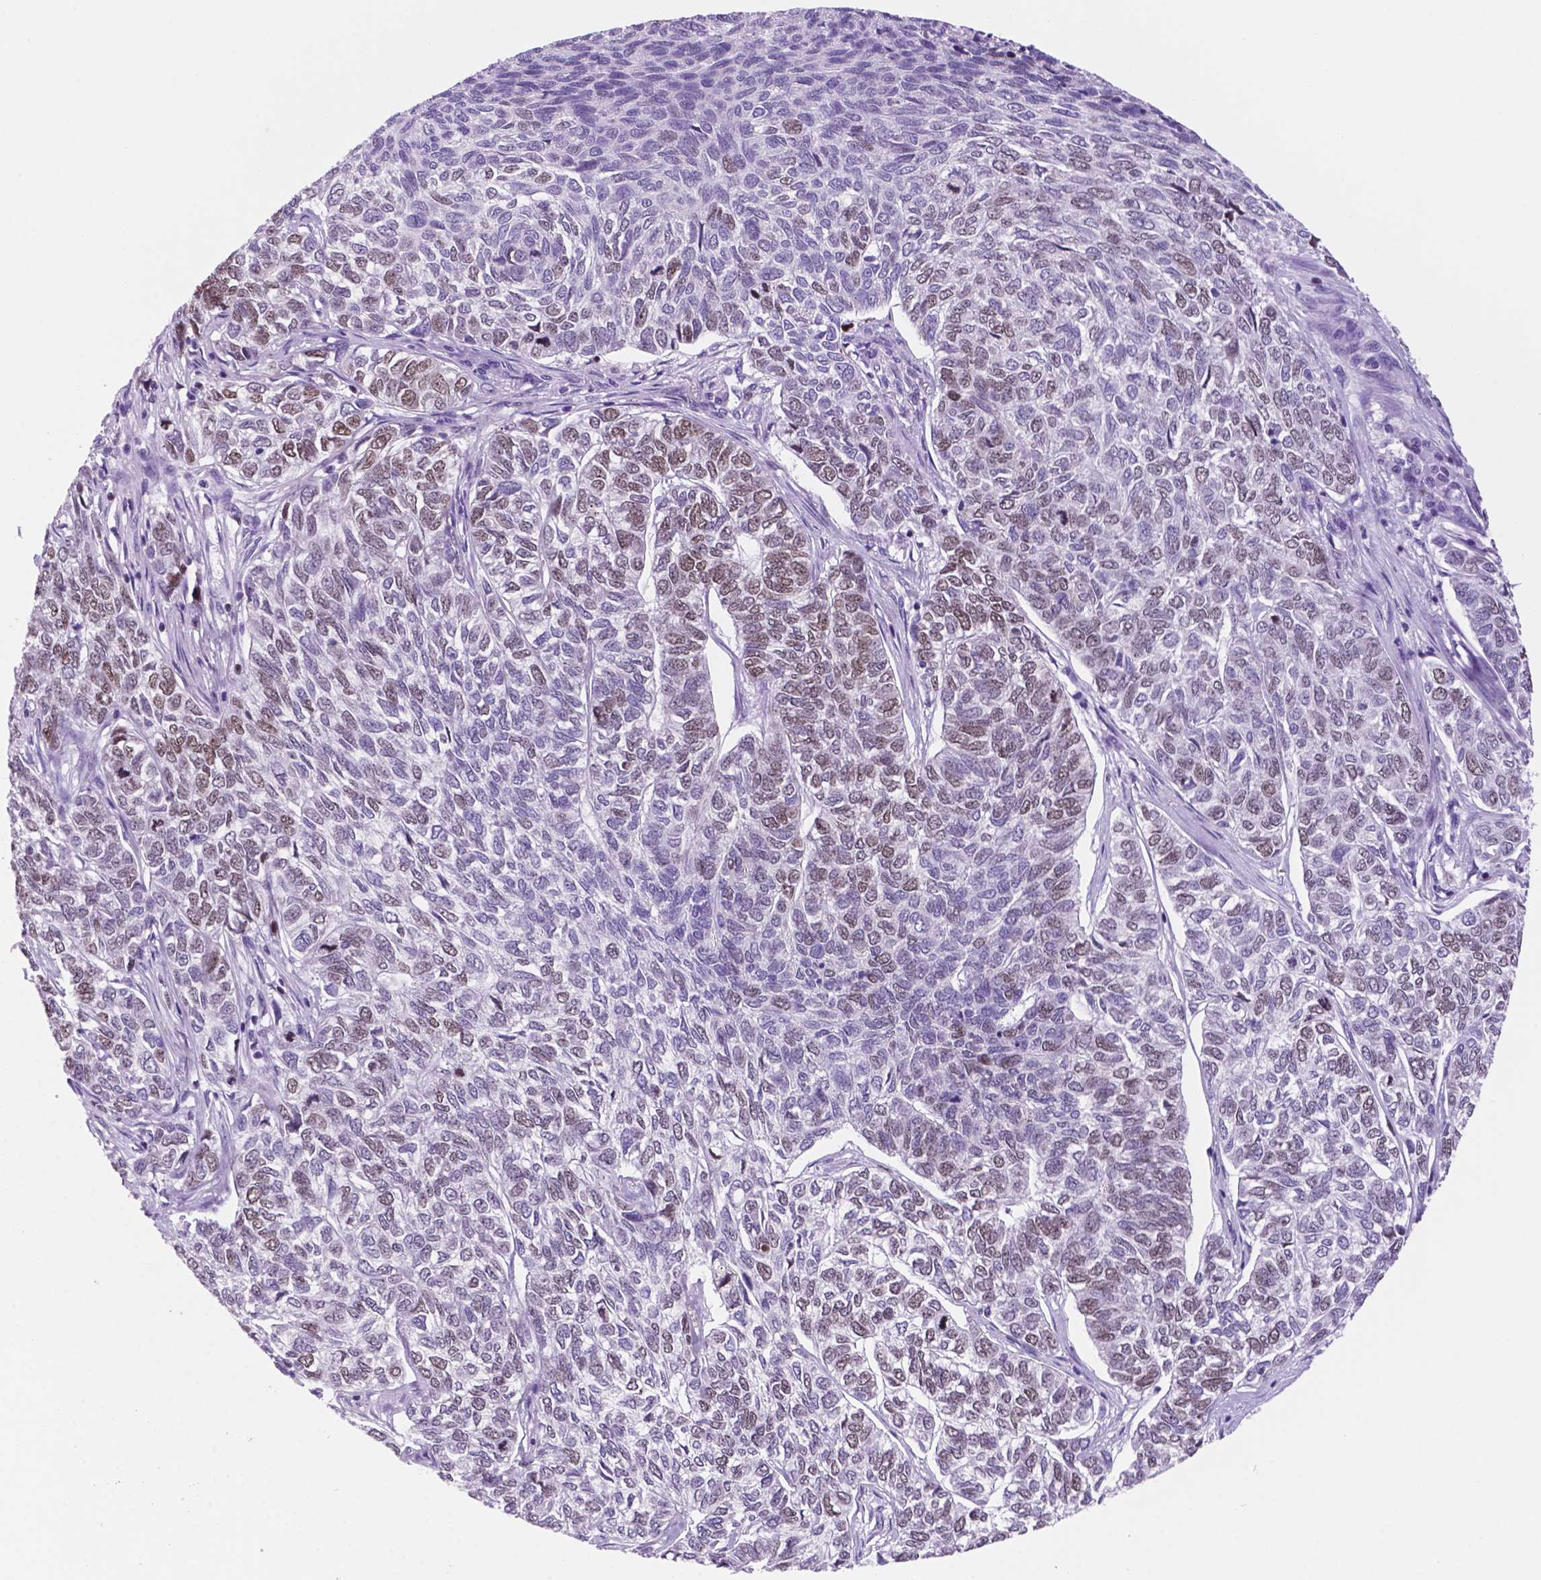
{"staining": {"intensity": "weak", "quantity": "25%-75%", "location": "nuclear"}, "tissue": "skin cancer", "cell_type": "Tumor cells", "image_type": "cancer", "snomed": [{"axis": "morphology", "description": "Basal cell carcinoma"}, {"axis": "topography", "description": "Skin"}], "caption": "Protein expression analysis of human basal cell carcinoma (skin) reveals weak nuclear expression in approximately 25%-75% of tumor cells.", "gene": "NCAPH2", "patient": {"sex": "female", "age": 65}}